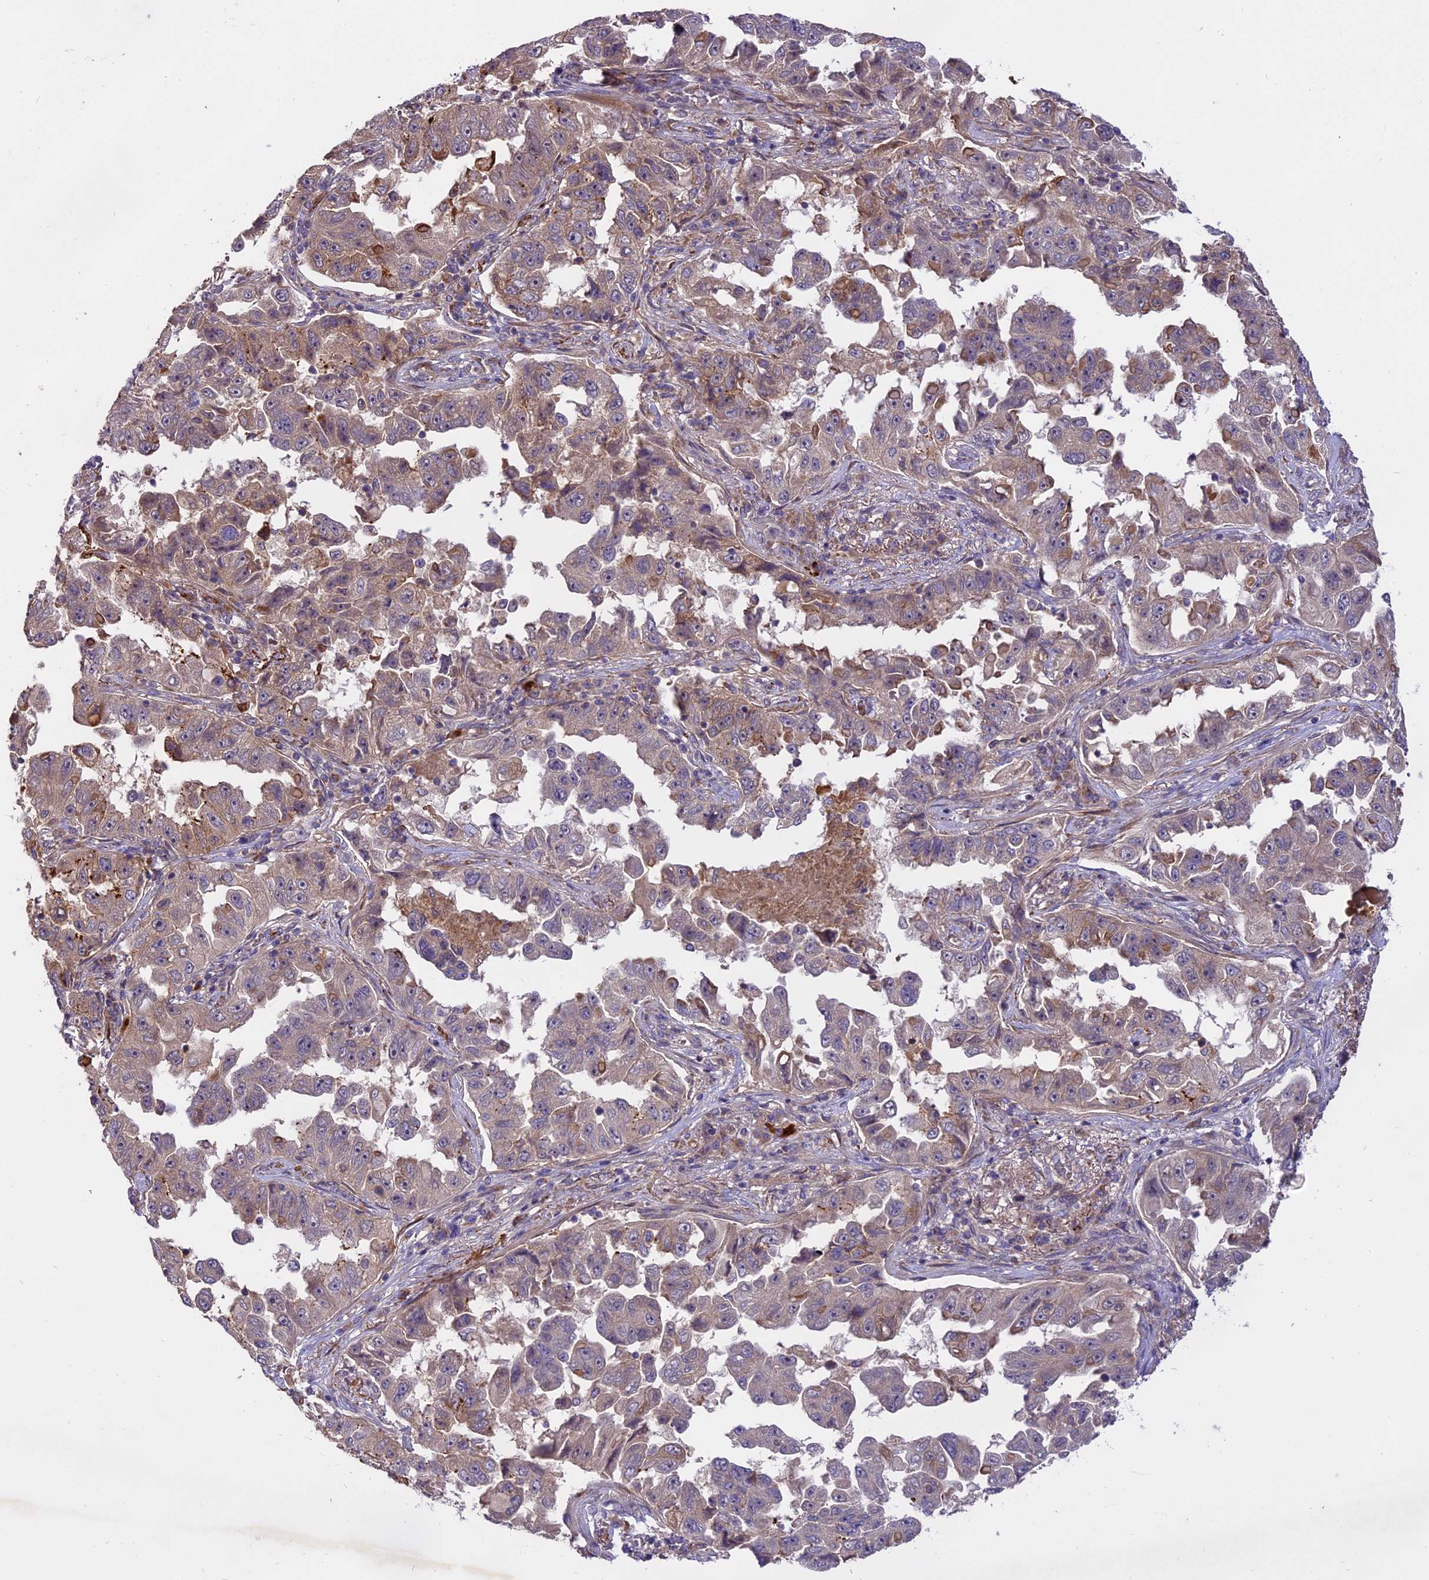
{"staining": {"intensity": "weak", "quantity": "<25%", "location": "cytoplasmic/membranous"}, "tissue": "lung cancer", "cell_type": "Tumor cells", "image_type": "cancer", "snomed": [{"axis": "morphology", "description": "Adenocarcinoma, NOS"}, {"axis": "topography", "description": "Lung"}], "caption": "Immunohistochemistry image of lung adenocarcinoma stained for a protein (brown), which displays no positivity in tumor cells.", "gene": "MEMO1", "patient": {"sex": "female", "age": 51}}